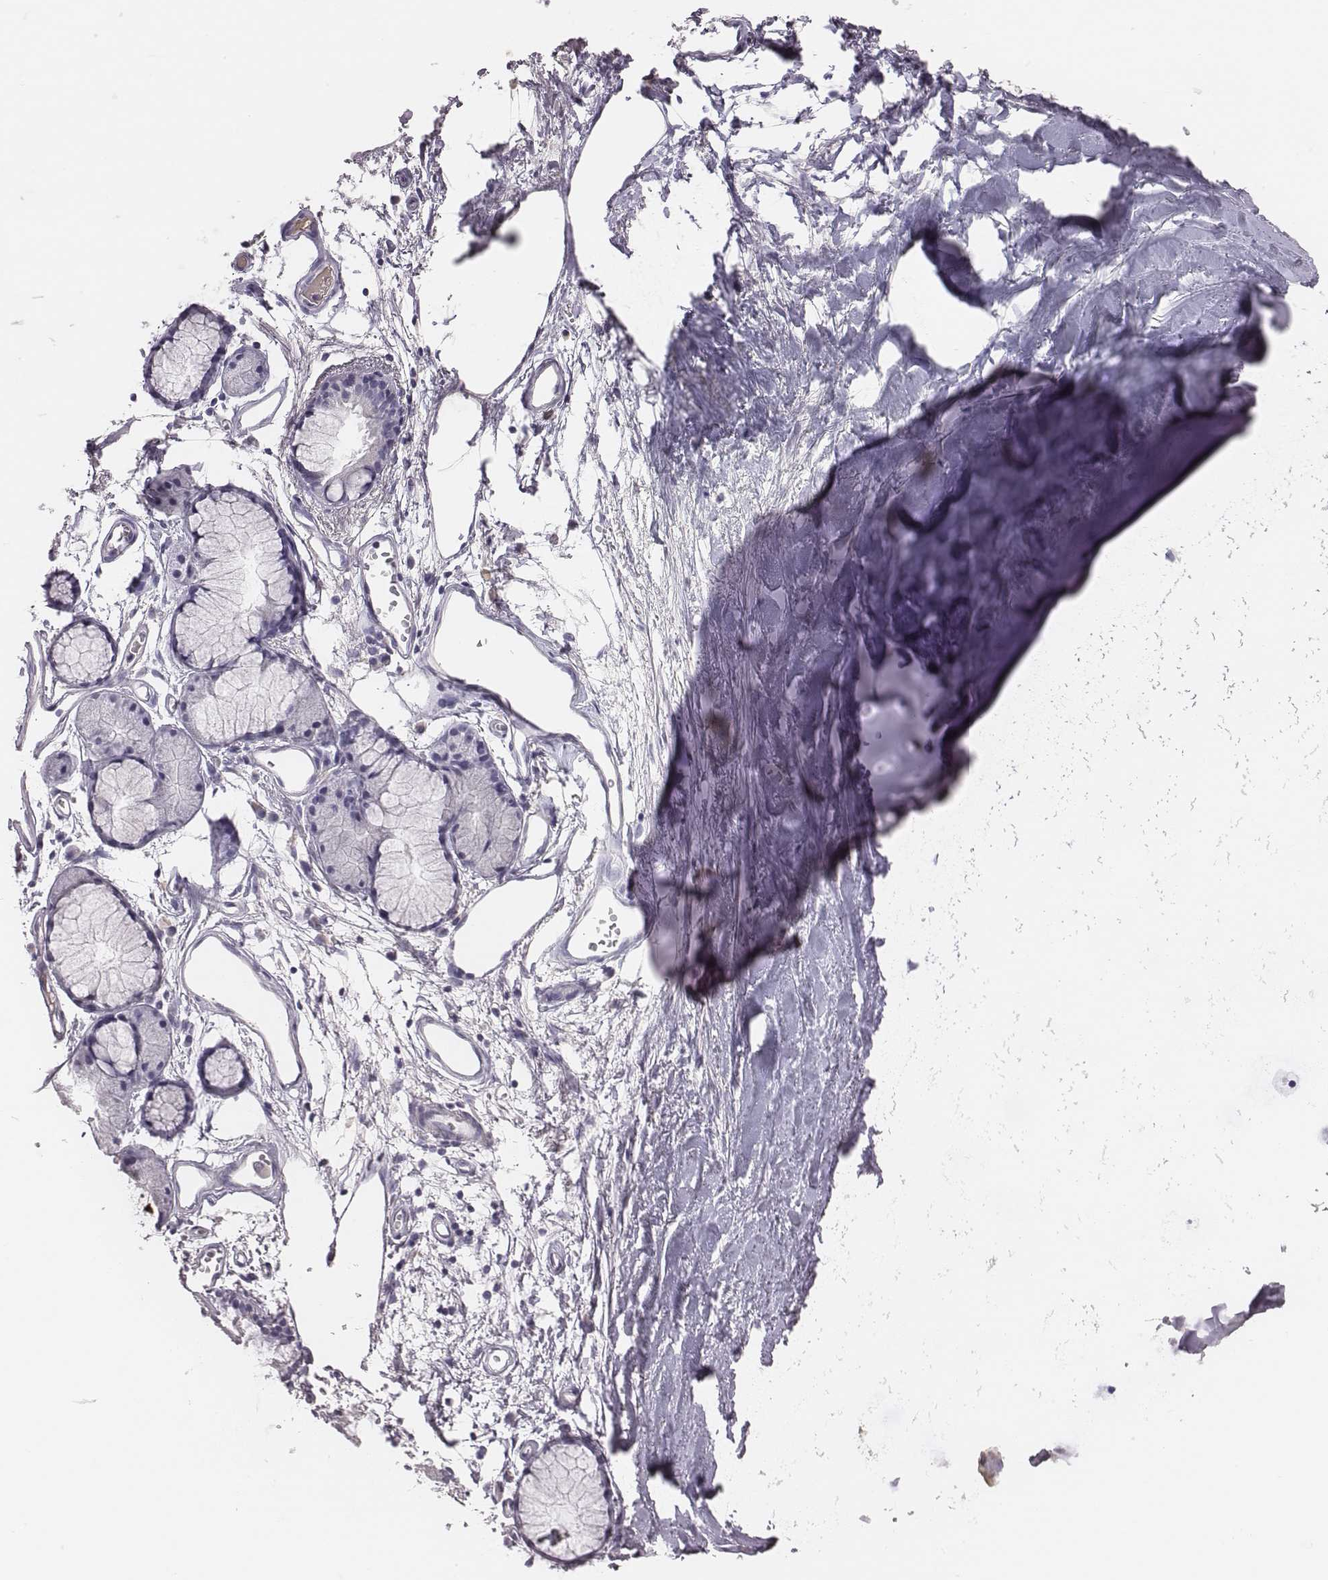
{"staining": {"intensity": "negative", "quantity": "none", "location": "none"}, "tissue": "soft tissue", "cell_type": "Chondrocytes", "image_type": "normal", "snomed": [{"axis": "morphology", "description": "Normal tissue, NOS"}, {"axis": "topography", "description": "Cartilage tissue"}, {"axis": "topography", "description": "Bronchus"}], "caption": "The photomicrograph shows no significant expression in chondrocytes of soft tissue. (Stains: DAB (3,3'-diaminobenzidine) IHC with hematoxylin counter stain, Microscopy: brightfield microscopy at high magnification).", "gene": "EN1", "patient": {"sex": "female", "age": 79}}